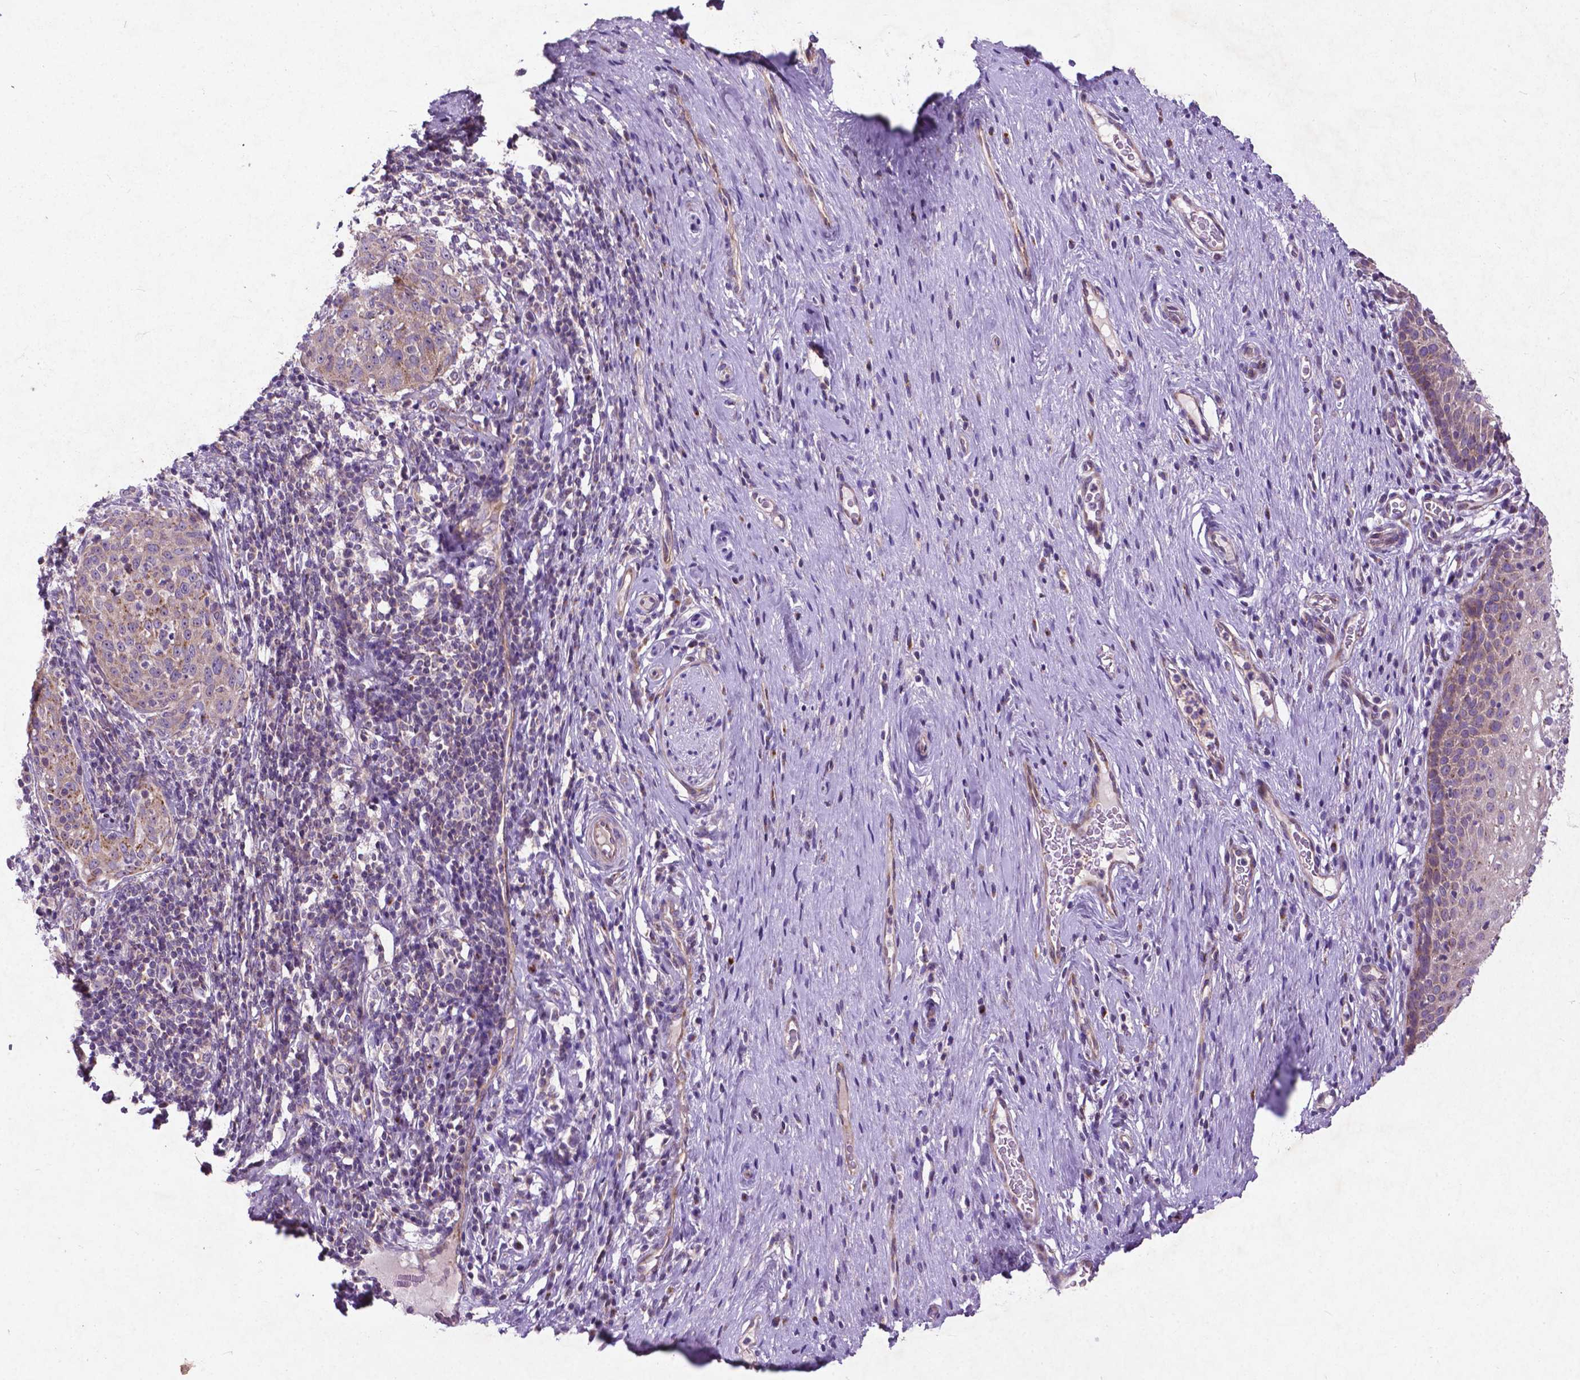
{"staining": {"intensity": "moderate", "quantity": "<25%", "location": "cytoplasmic/membranous"}, "tissue": "cervical cancer", "cell_type": "Tumor cells", "image_type": "cancer", "snomed": [{"axis": "morphology", "description": "Squamous cell carcinoma, NOS"}, {"axis": "topography", "description": "Cervix"}], "caption": "Protein staining shows moderate cytoplasmic/membranous positivity in about <25% of tumor cells in cervical squamous cell carcinoma.", "gene": "ATG4D", "patient": {"sex": "female", "age": 51}}